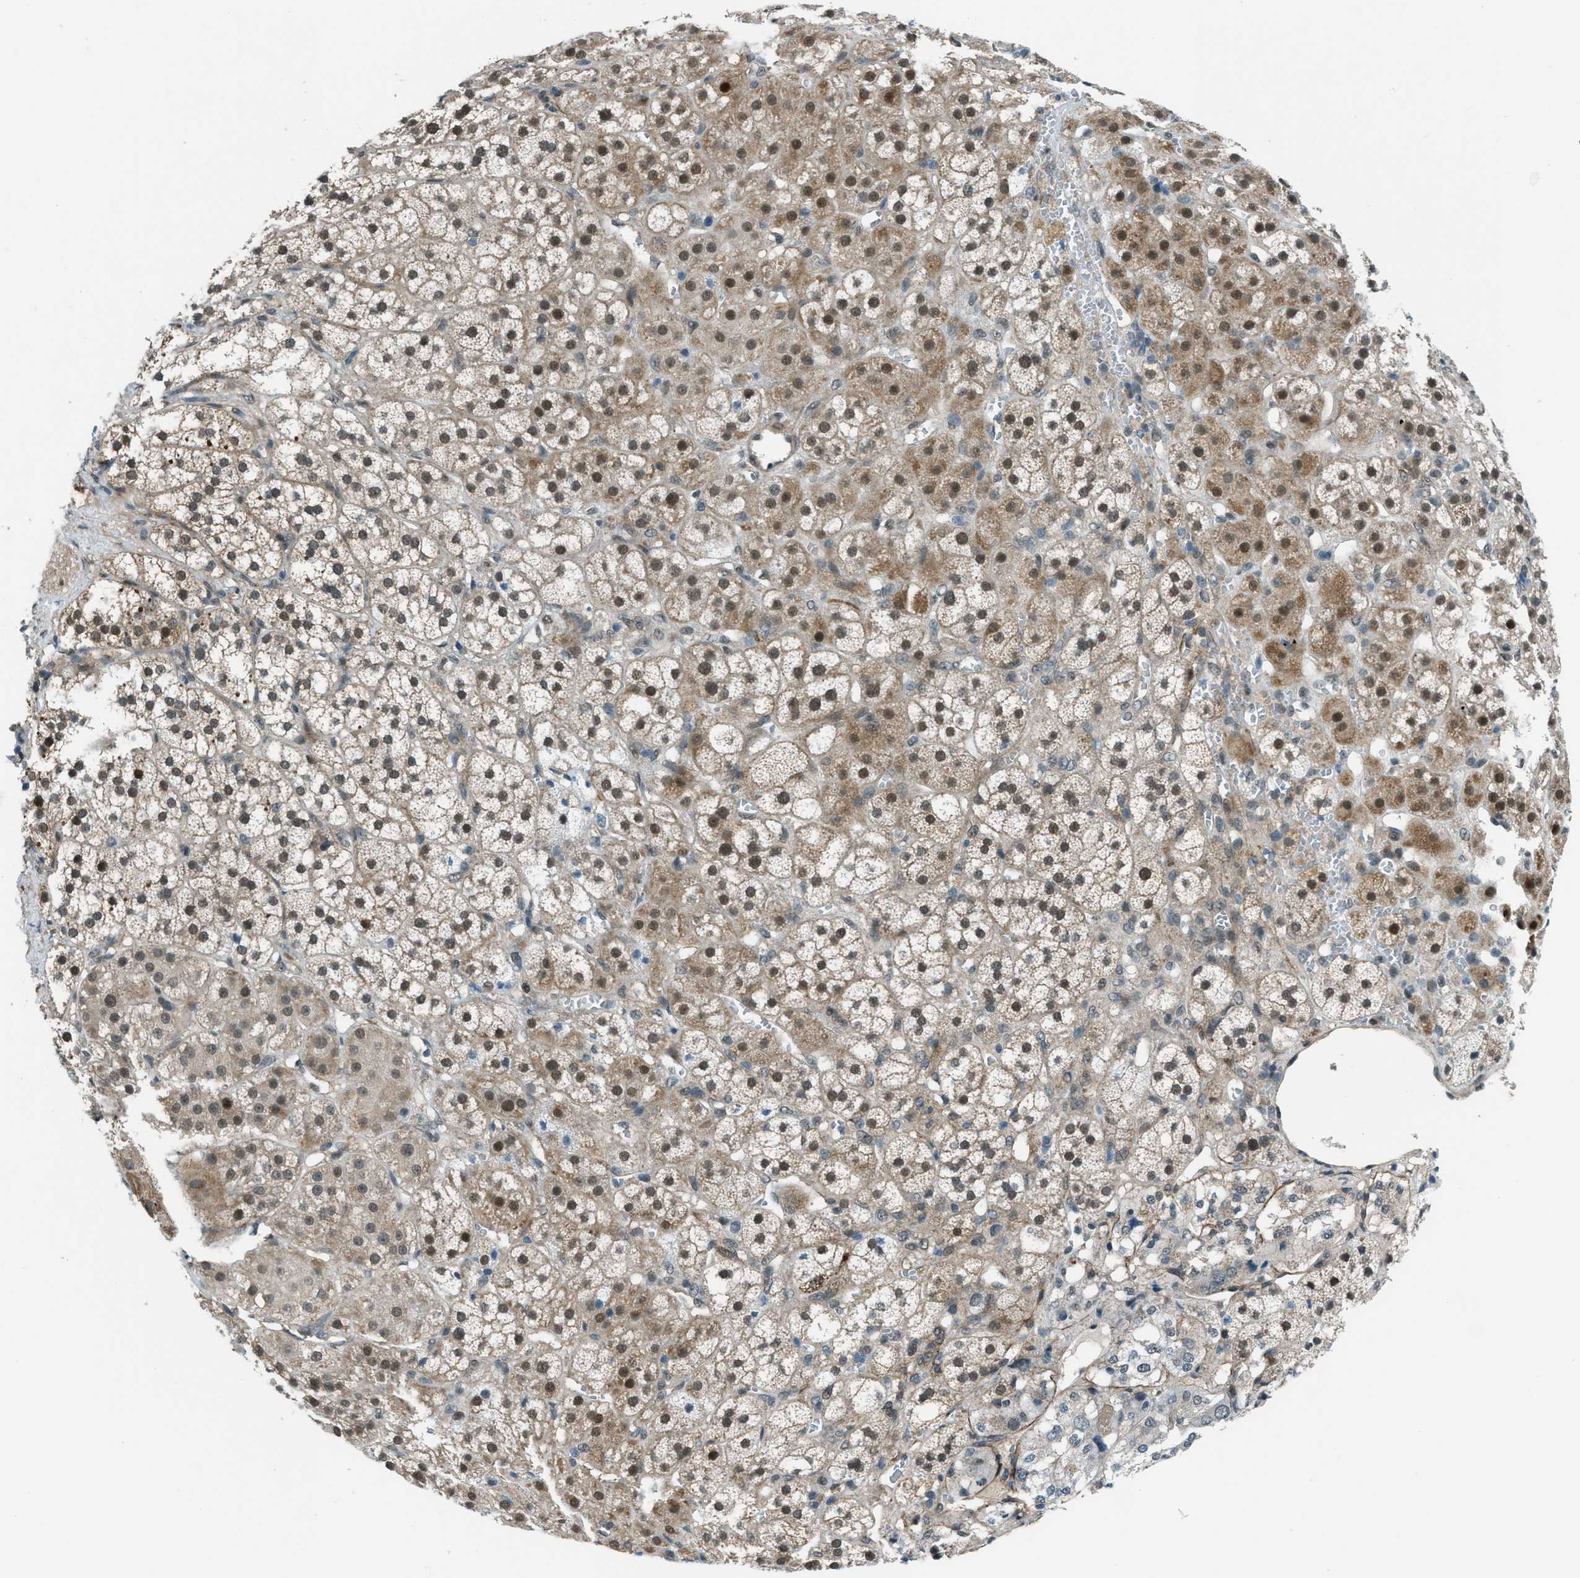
{"staining": {"intensity": "moderate", "quantity": "25%-75%", "location": "cytoplasmic/membranous,nuclear"}, "tissue": "adrenal gland", "cell_type": "Glandular cells", "image_type": "normal", "snomed": [{"axis": "morphology", "description": "Normal tissue, NOS"}, {"axis": "topography", "description": "Adrenal gland"}], "caption": "Adrenal gland stained with DAB (3,3'-diaminobenzidine) immunohistochemistry shows medium levels of moderate cytoplasmic/membranous,nuclear positivity in about 25%-75% of glandular cells. (IHC, brightfield microscopy, high magnification).", "gene": "NPEPL1", "patient": {"sex": "male", "age": 56}}